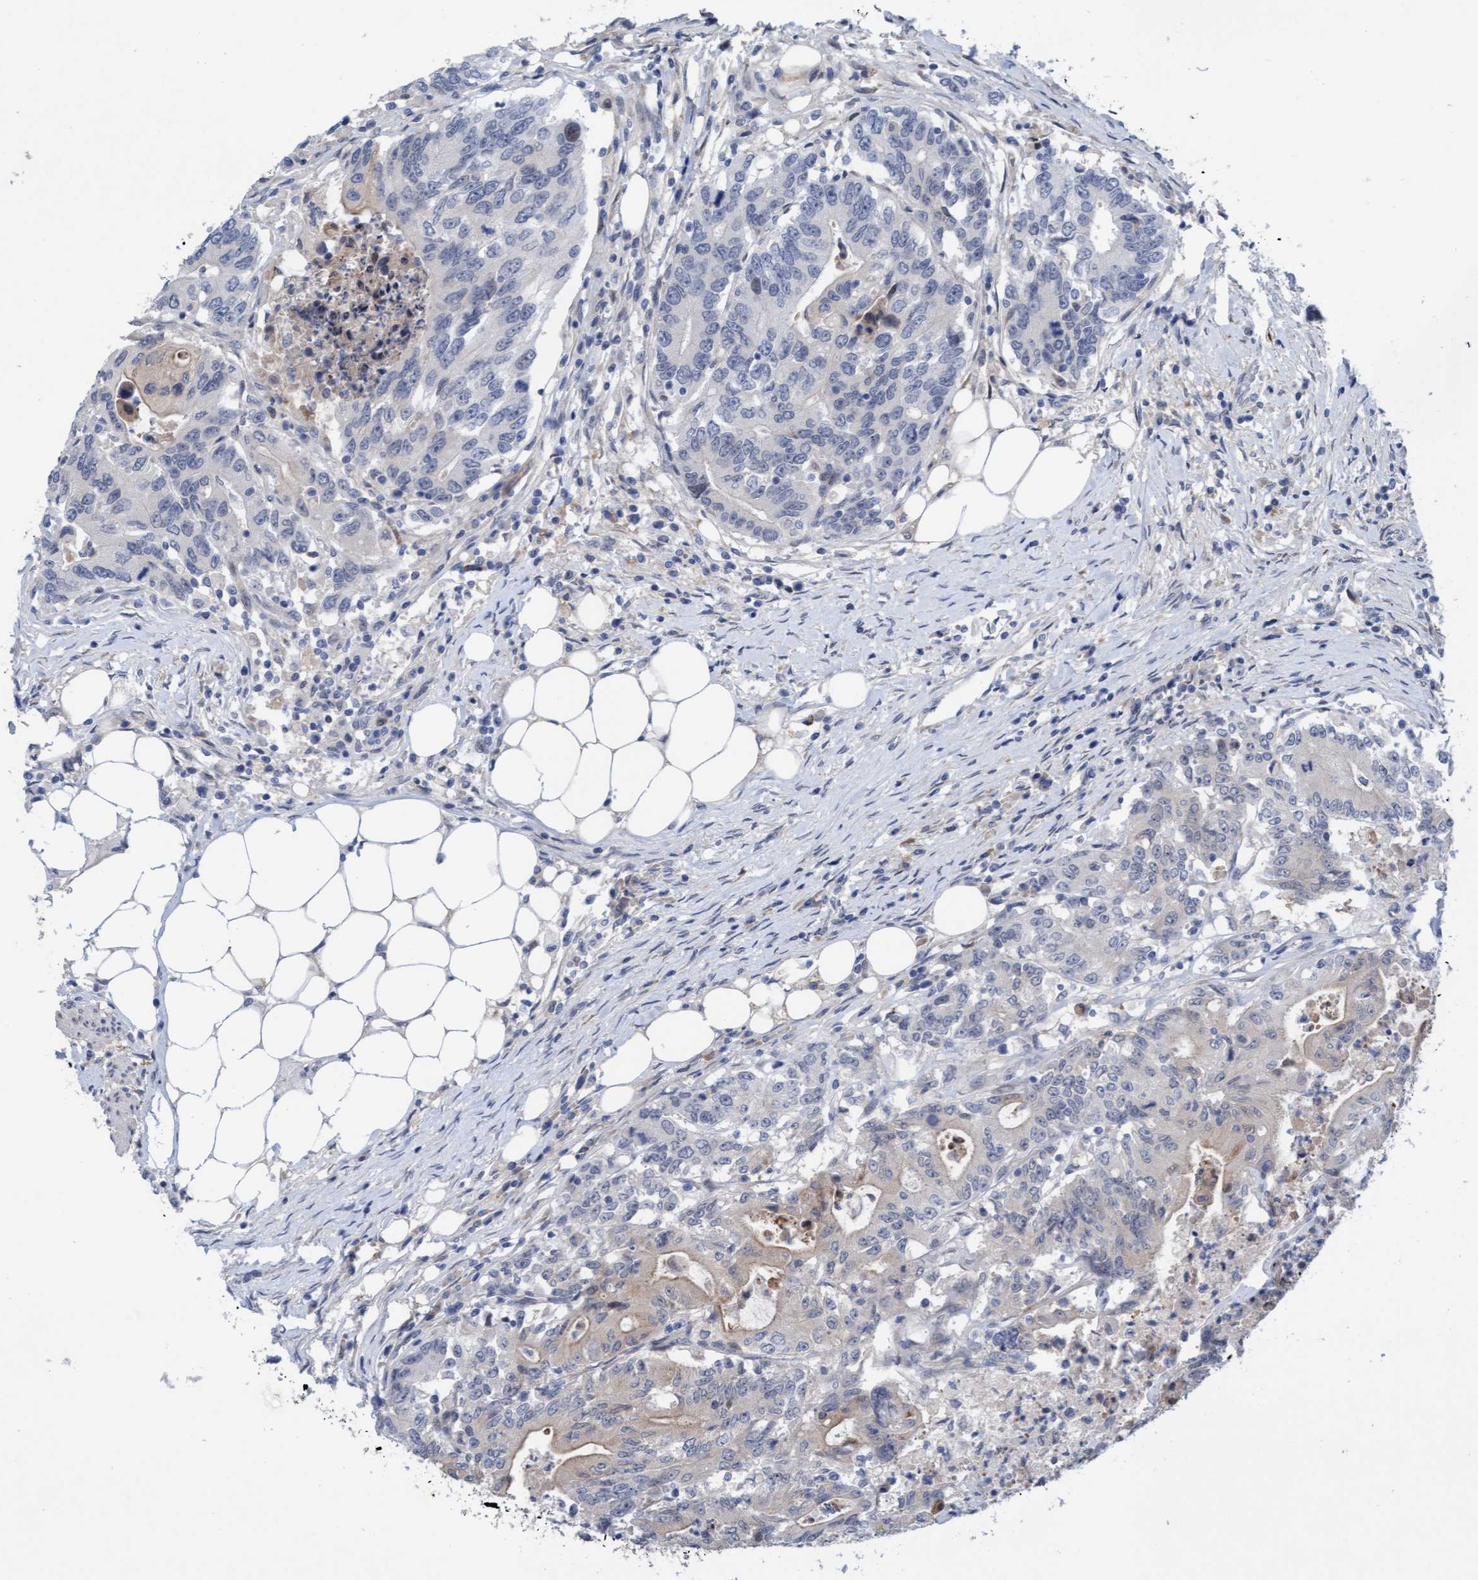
{"staining": {"intensity": "negative", "quantity": "none", "location": "none"}, "tissue": "colorectal cancer", "cell_type": "Tumor cells", "image_type": "cancer", "snomed": [{"axis": "morphology", "description": "Adenocarcinoma, NOS"}, {"axis": "topography", "description": "Colon"}], "caption": "The image reveals no significant expression in tumor cells of adenocarcinoma (colorectal).", "gene": "PLCD1", "patient": {"sex": "female", "age": 77}}